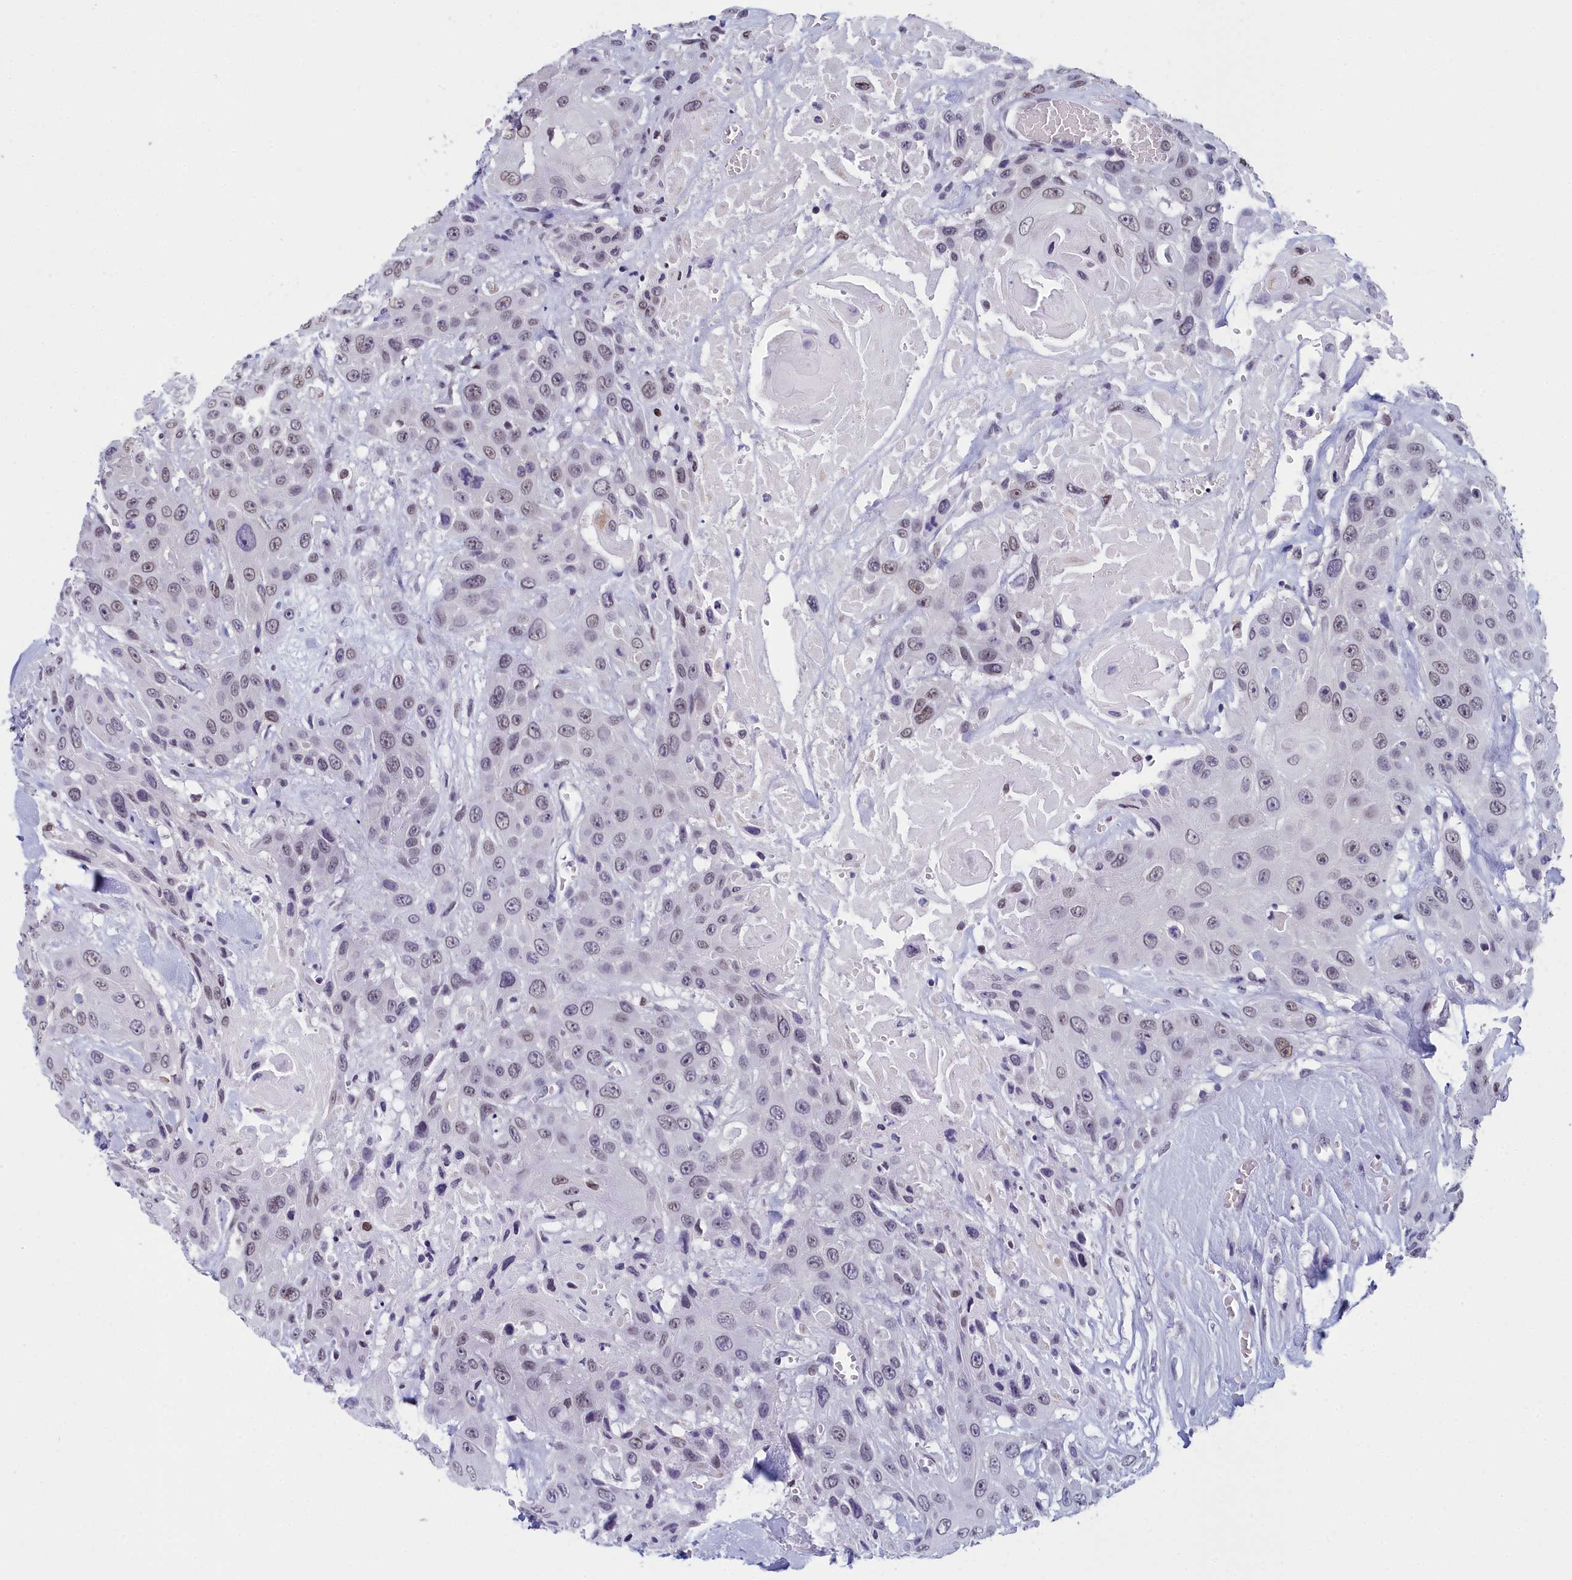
{"staining": {"intensity": "weak", "quantity": "25%-75%", "location": "nuclear"}, "tissue": "head and neck cancer", "cell_type": "Tumor cells", "image_type": "cancer", "snomed": [{"axis": "morphology", "description": "Squamous cell carcinoma, NOS"}, {"axis": "topography", "description": "Head-Neck"}], "caption": "DAB (3,3'-diaminobenzidine) immunohistochemical staining of head and neck squamous cell carcinoma reveals weak nuclear protein expression in approximately 25%-75% of tumor cells.", "gene": "CCDC97", "patient": {"sex": "male", "age": 81}}